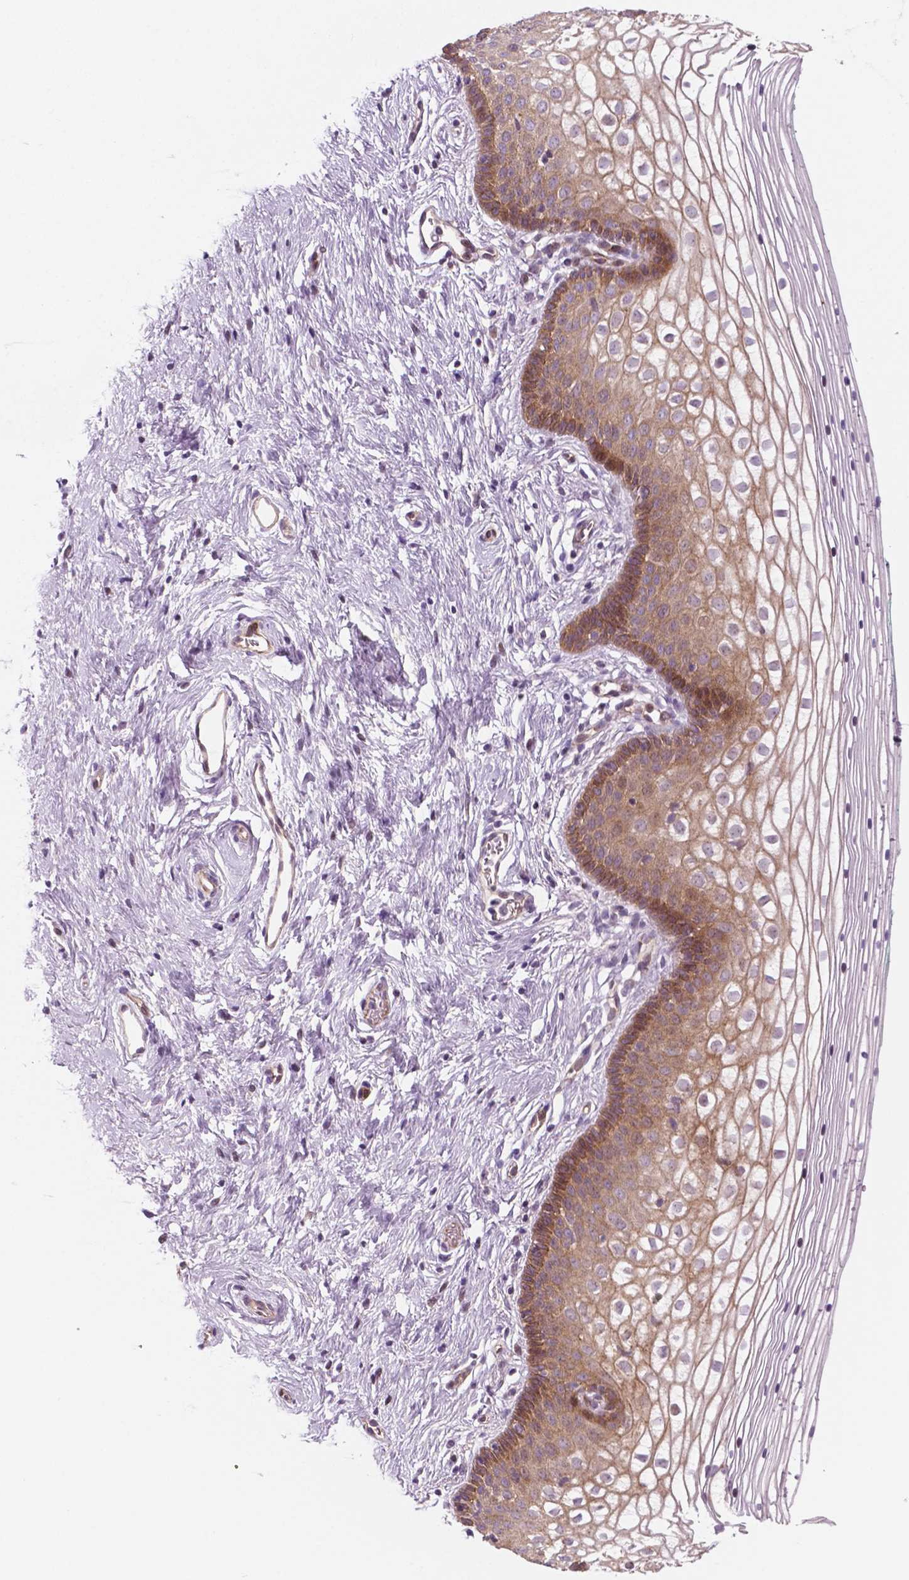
{"staining": {"intensity": "moderate", "quantity": "25%-75%", "location": "cytoplasmic/membranous"}, "tissue": "vagina", "cell_type": "Squamous epithelial cells", "image_type": "normal", "snomed": [{"axis": "morphology", "description": "Normal tissue, NOS"}, {"axis": "topography", "description": "Vagina"}], "caption": "A high-resolution micrograph shows IHC staining of unremarkable vagina, which reveals moderate cytoplasmic/membranous expression in approximately 25%-75% of squamous epithelial cells. The staining is performed using DAB brown chromogen to label protein expression. The nuclei are counter-stained blue using hematoxylin.", "gene": "RND3", "patient": {"sex": "female", "age": 36}}